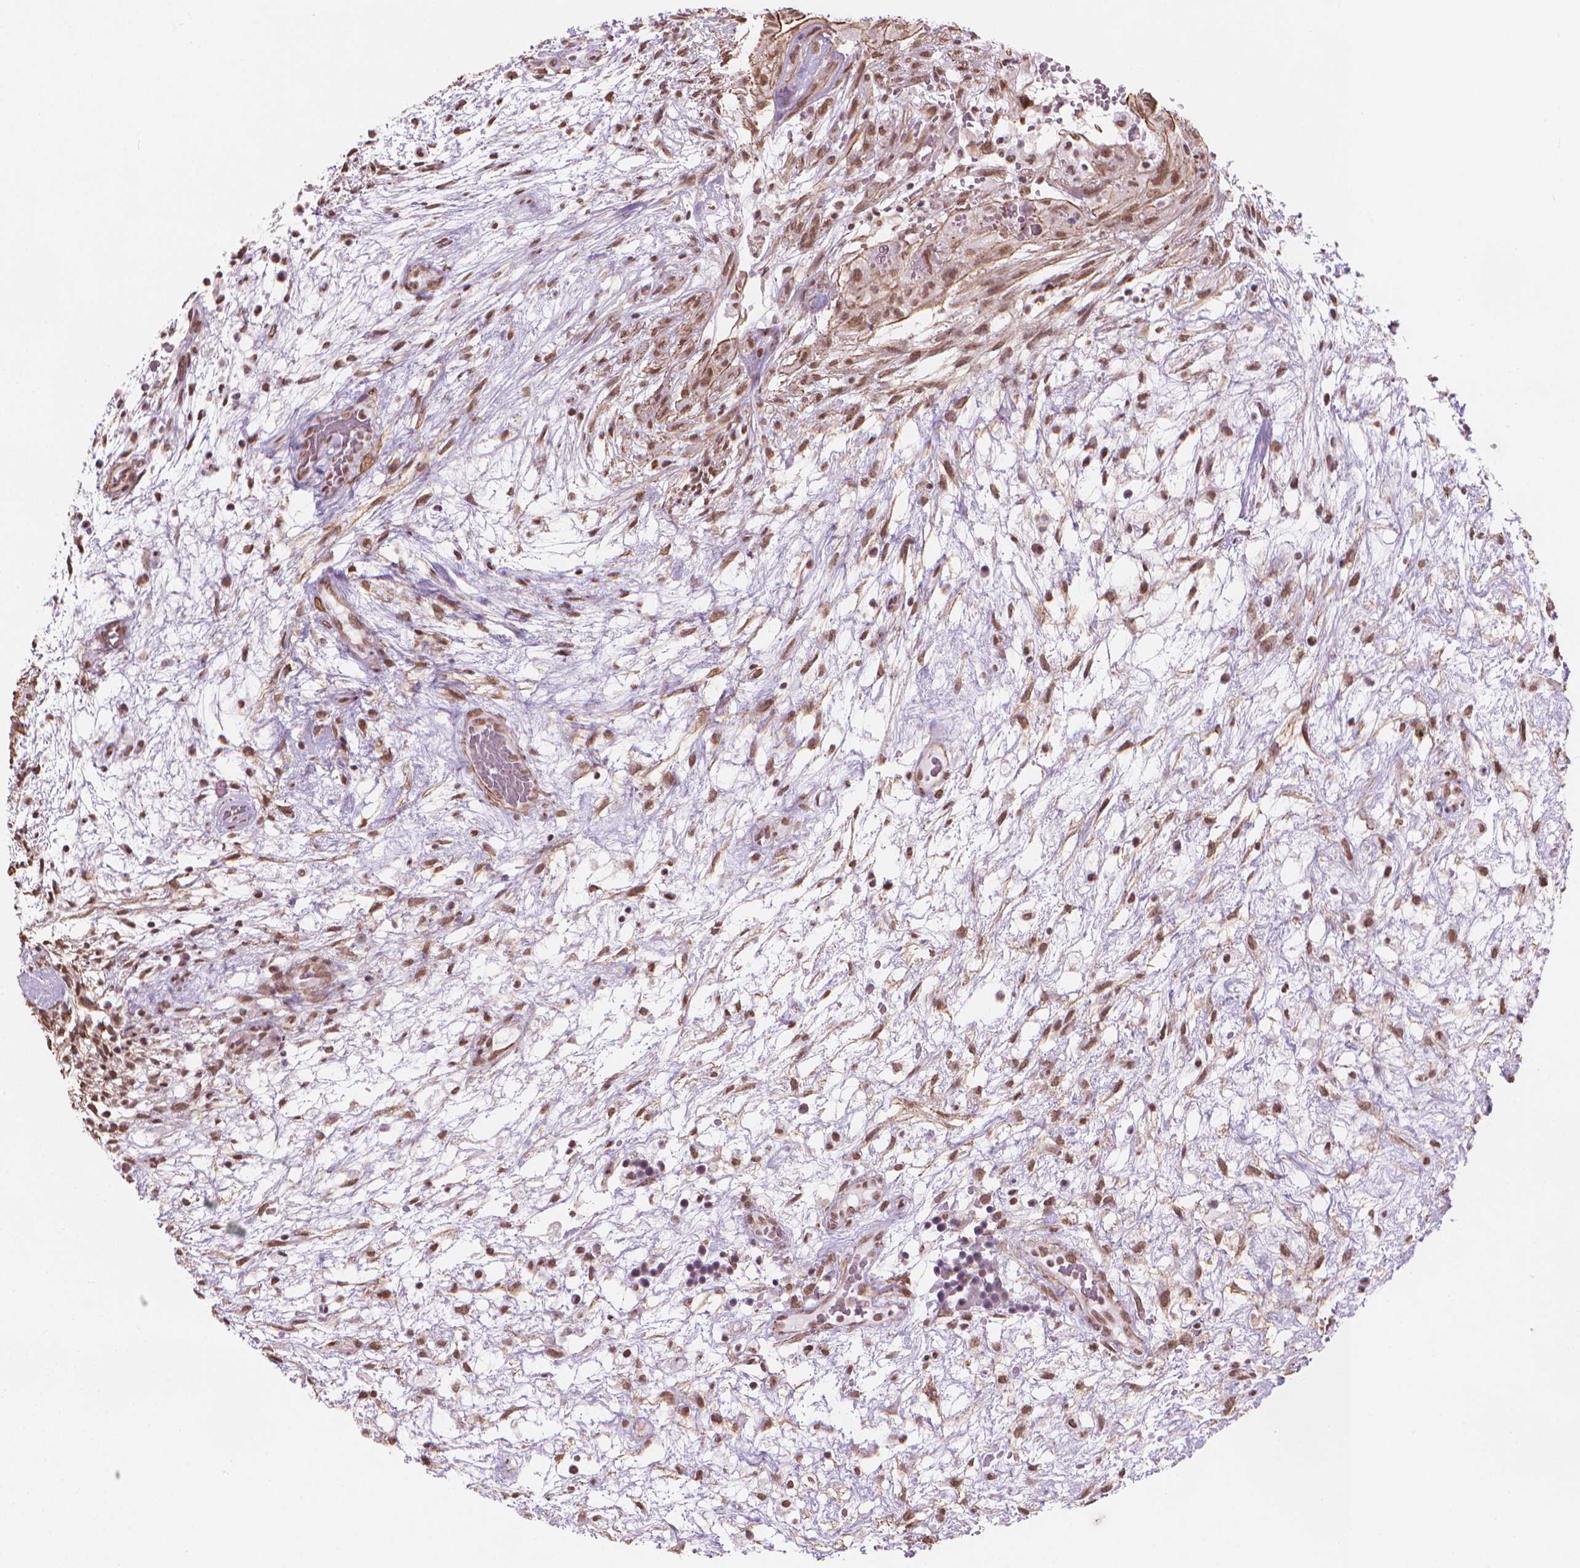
{"staining": {"intensity": "moderate", "quantity": ">75%", "location": "cytoplasmic/membranous,nuclear"}, "tissue": "testis cancer", "cell_type": "Tumor cells", "image_type": "cancer", "snomed": [{"axis": "morphology", "description": "Normal tissue, NOS"}, {"axis": "morphology", "description": "Carcinoma, Embryonal, NOS"}, {"axis": "topography", "description": "Testis"}], "caption": "A high-resolution micrograph shows immunohistochemistry (IHC) staining of testis cancer (embryonal carcinoma), which exhibits moderate cytoplasmic/membranous and nuclear expression in about >75% of tumor cells.", "gene": "HOXD4", "patient": {"sex": "male", "age": 32}}